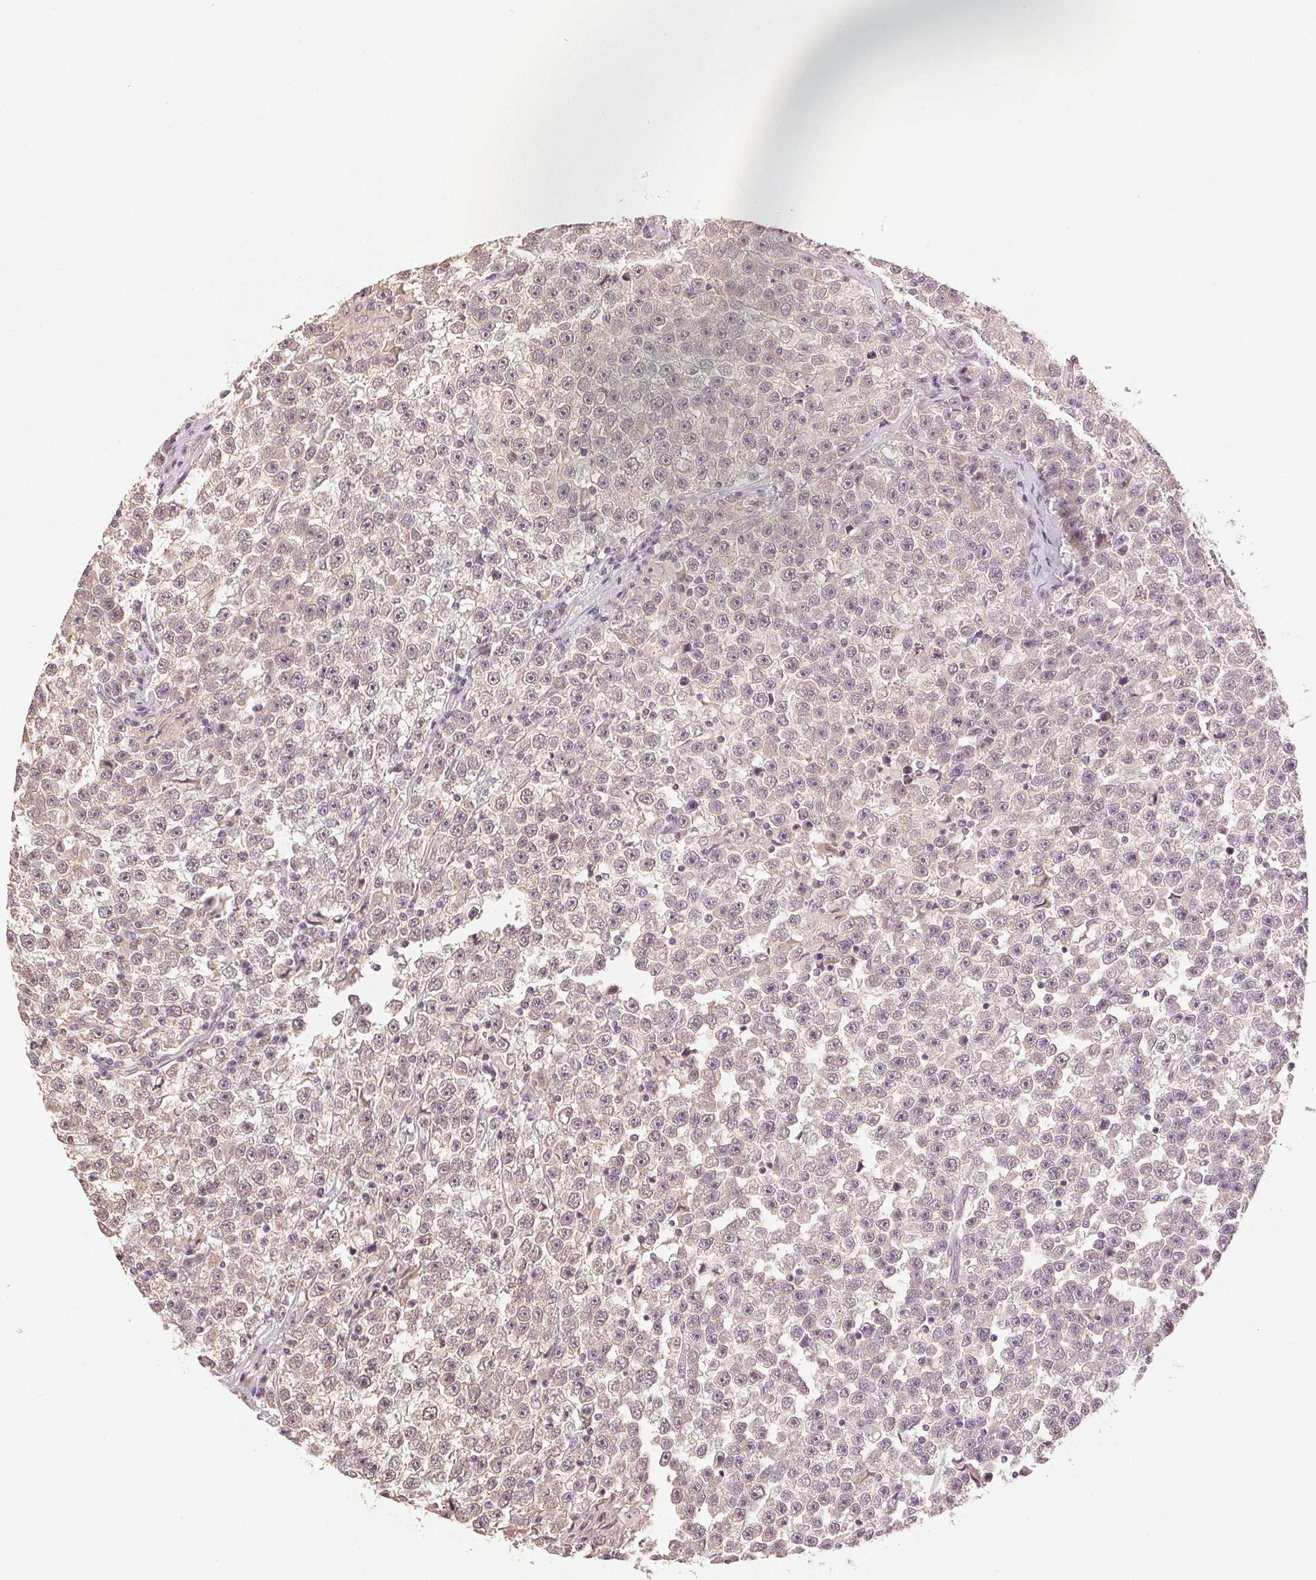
{"staining": {"intensity": "weak", "quantity": "25%-75%", "location": "cytoplasmic/membranous,nuclear"}, "tissue": "testis cancer", "cell_type": "Tumor cells", "image_type": "cancer", "snomed": [{"axis": "morphology", "description": "Seminoma, NOS"}, {"axis": "topography", "description": "Testis"}], "caption": "This is a photomicrograph of immunohistochemistry (IHC) staining of testis cancer, which shows weak staining in the cytoplasmic/membranous and nuclear of tumor cells.", "gene": "PLCB1", "patient": {"sex": "male", "age": 31}}